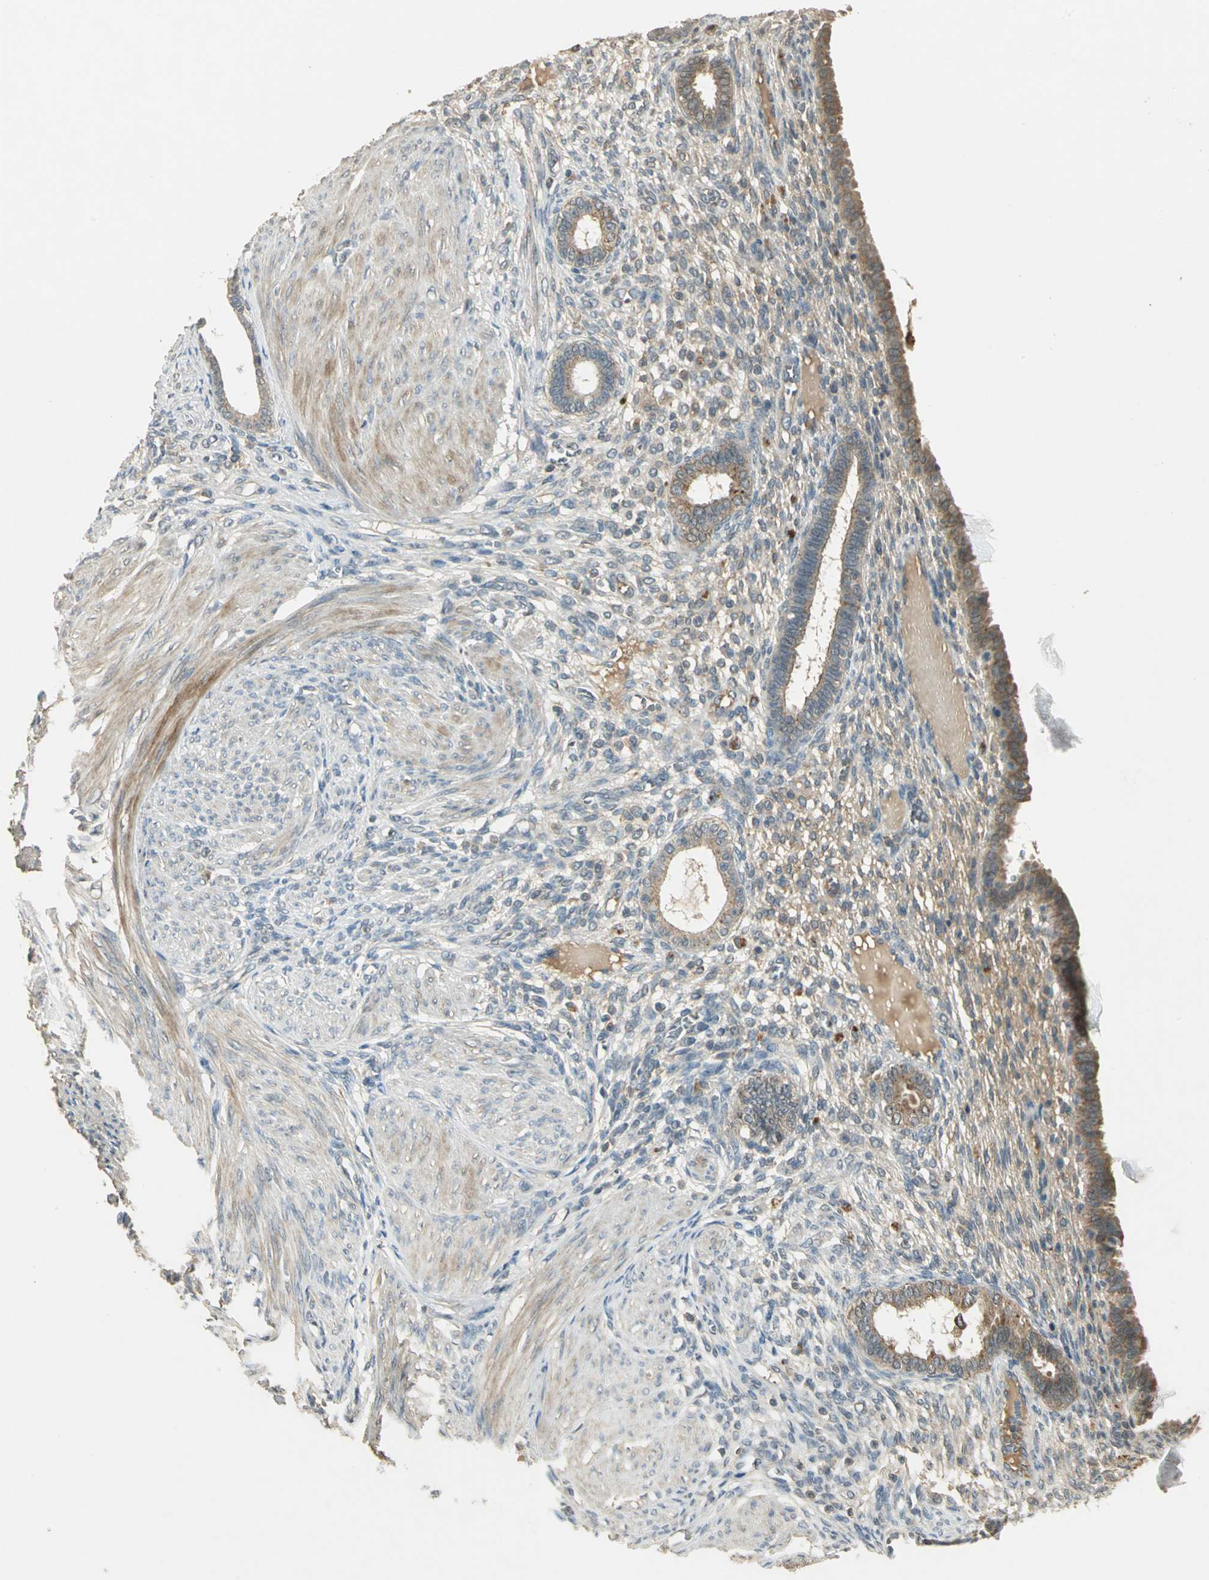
{"staining": {"intensity": "weak", "quantity": ">75%", "location": "cytoplasmic/membranous"}, "tissue": "endometrium", "cell_type": "Cells in endometrial stroma", "image_type": "normal", "snomed": [{"axis": "morphology", "description": "Normal tissue, NOS"}, {"axis": "topography", "description": "Endometrium"}], "caption": "Endometrium stained with immunohistochemistry displays weak cytoplasmic/membranous staining in about >75% of cells in endometrial stroma. (DAB IHC, brown staining for protein, blue staining for nuclei).", "gene": "KEAP1", "patient": {"sex": "female", "age": 72}}